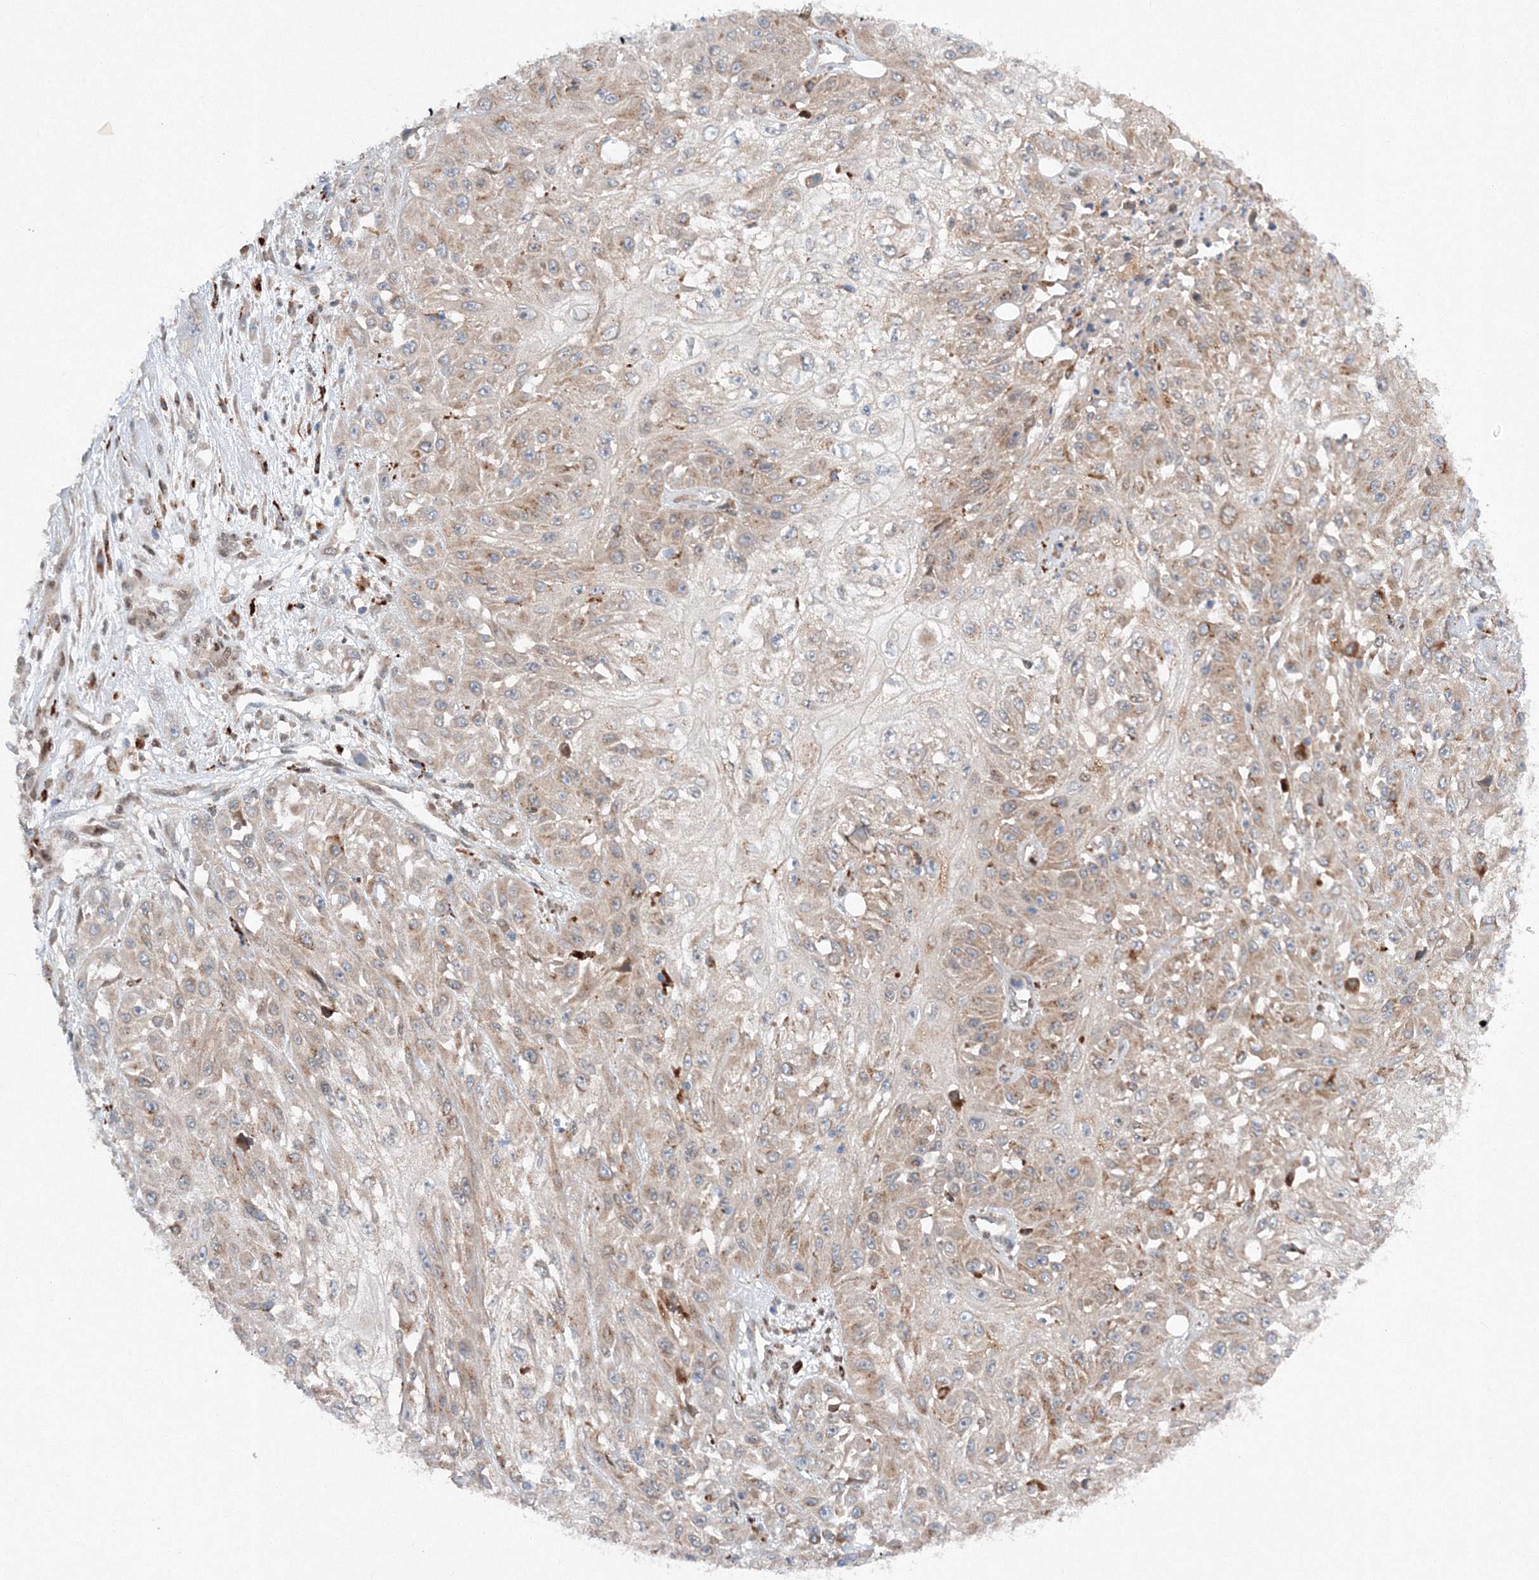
{"staining": {"intensity": "weak", "quantity": ">75%", "location": "cytoplasmic/membranous"}, "tissue": "skin cancer", "cell_type": "Tumor cells", "image_type": "cancer", "snomed": [{"axis": "morphology", "description": "Squamous cell carcinoma, NOS"}, {"axis": "morphology", "description": "Squamous cell carcinoma, metastatic, NOS"}, {"axis": "topography", "description": "Skin"}, {"axis": "topography", "description": "Lymph node"}], "caption": "Immunohistochemistry (IHC) (DAB) staining of squamous cell carcinoma (skin) reveals weak cytoplasmic/membranous protein staining in approximately >75% of tumor cells.", "gene": "SLC36A1", "patient": {"sex": "male", "age": 75}}